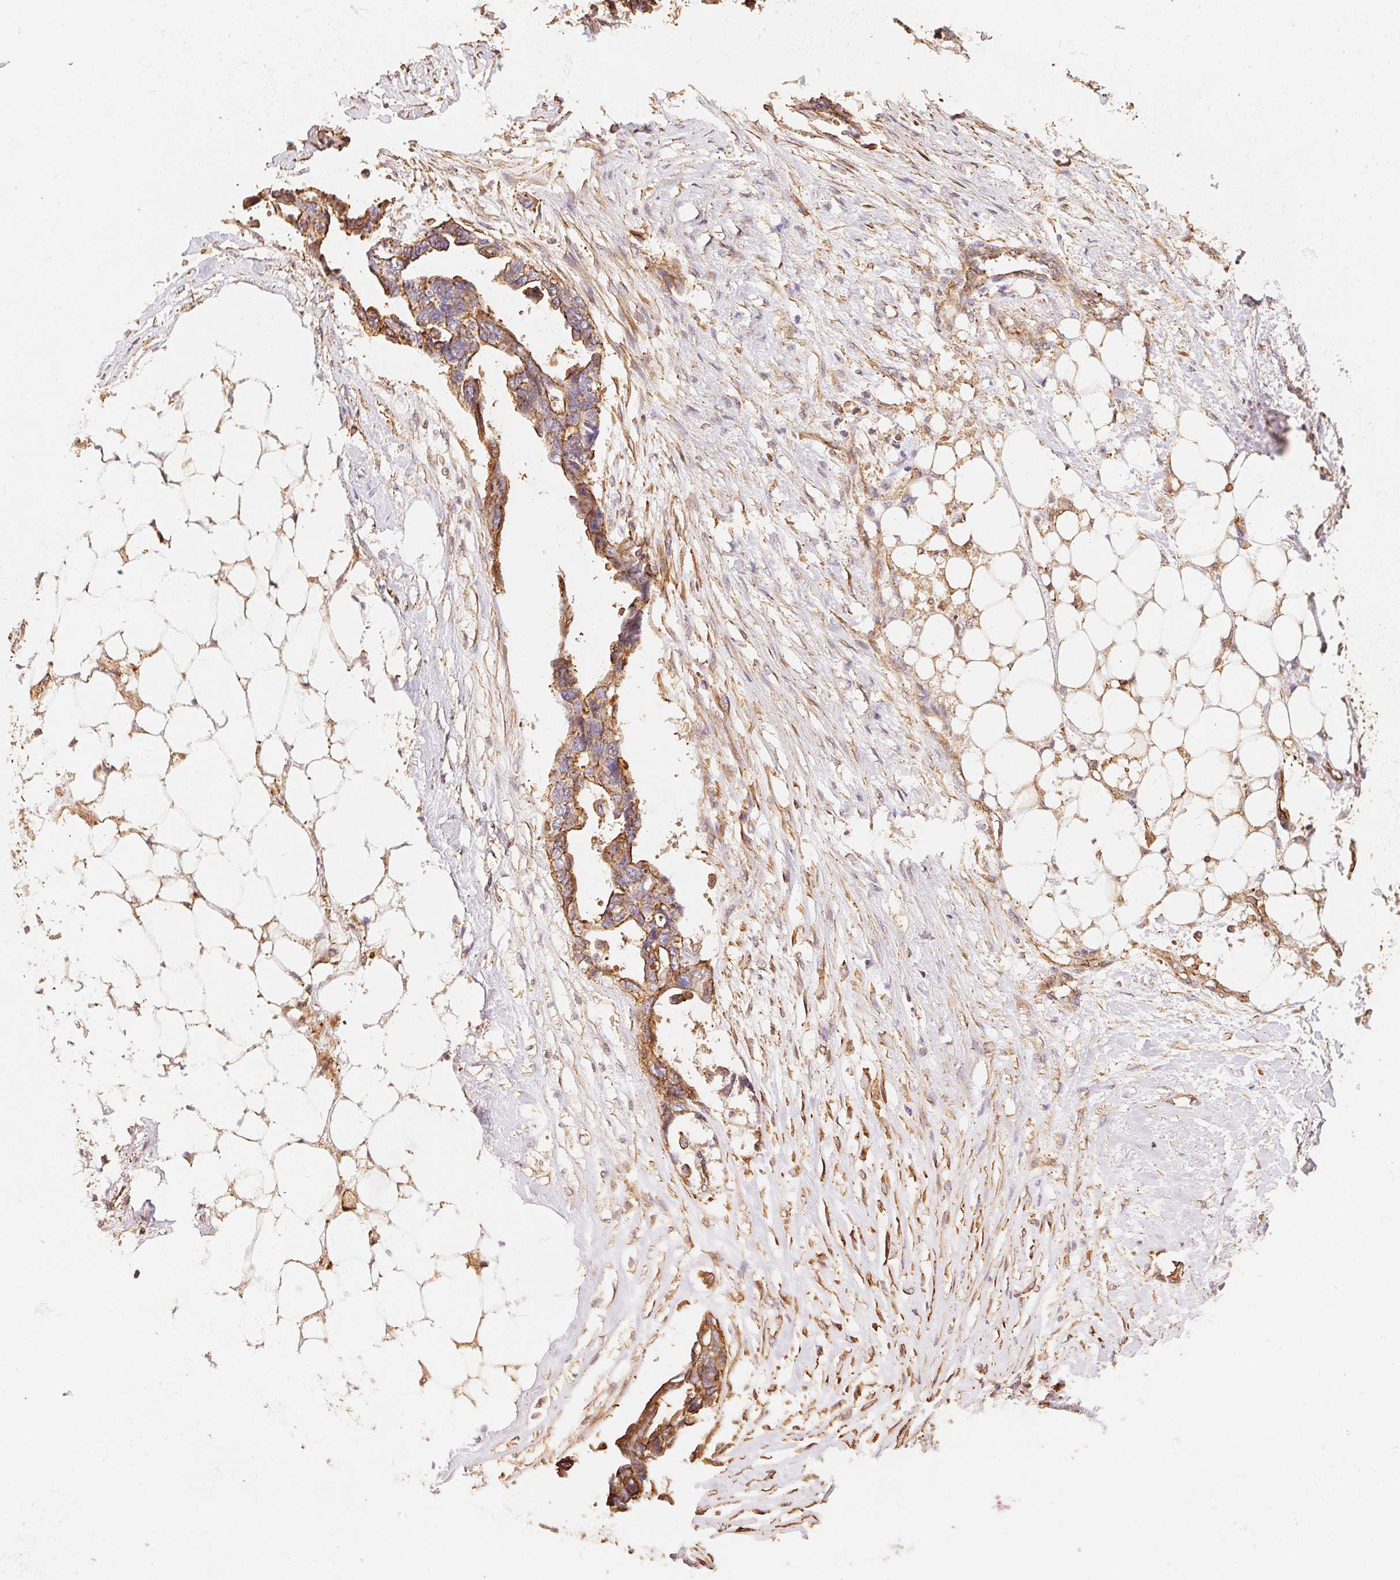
{"staining": {"intensity": "moderate", "quantity": ">75%", "location": "cytoplasmic/membranous"}, "tissue": "ovarian cancer", "cell_type": "Tumor cells", "image_type": "cancer", "snomed": [{"axis": "morphology", "description": "Cystadenocarcinoma, serous, NOS"}, {"axis": "topography", "description": "Ovary"}], "caption": "Immunohistochemistry photomicrograph of neoplastic tissue: human serous cystadenocarcinoma (ovarian) stained using IHC reveals medium levels of moderate protein expression localized specifically in the cytoplasmic/membranous of tumor cells, appearing as a cytoplasmic/membranous brown color.", "gene": "FRAS1", "patient": {"sex": "female", "age": 69}}